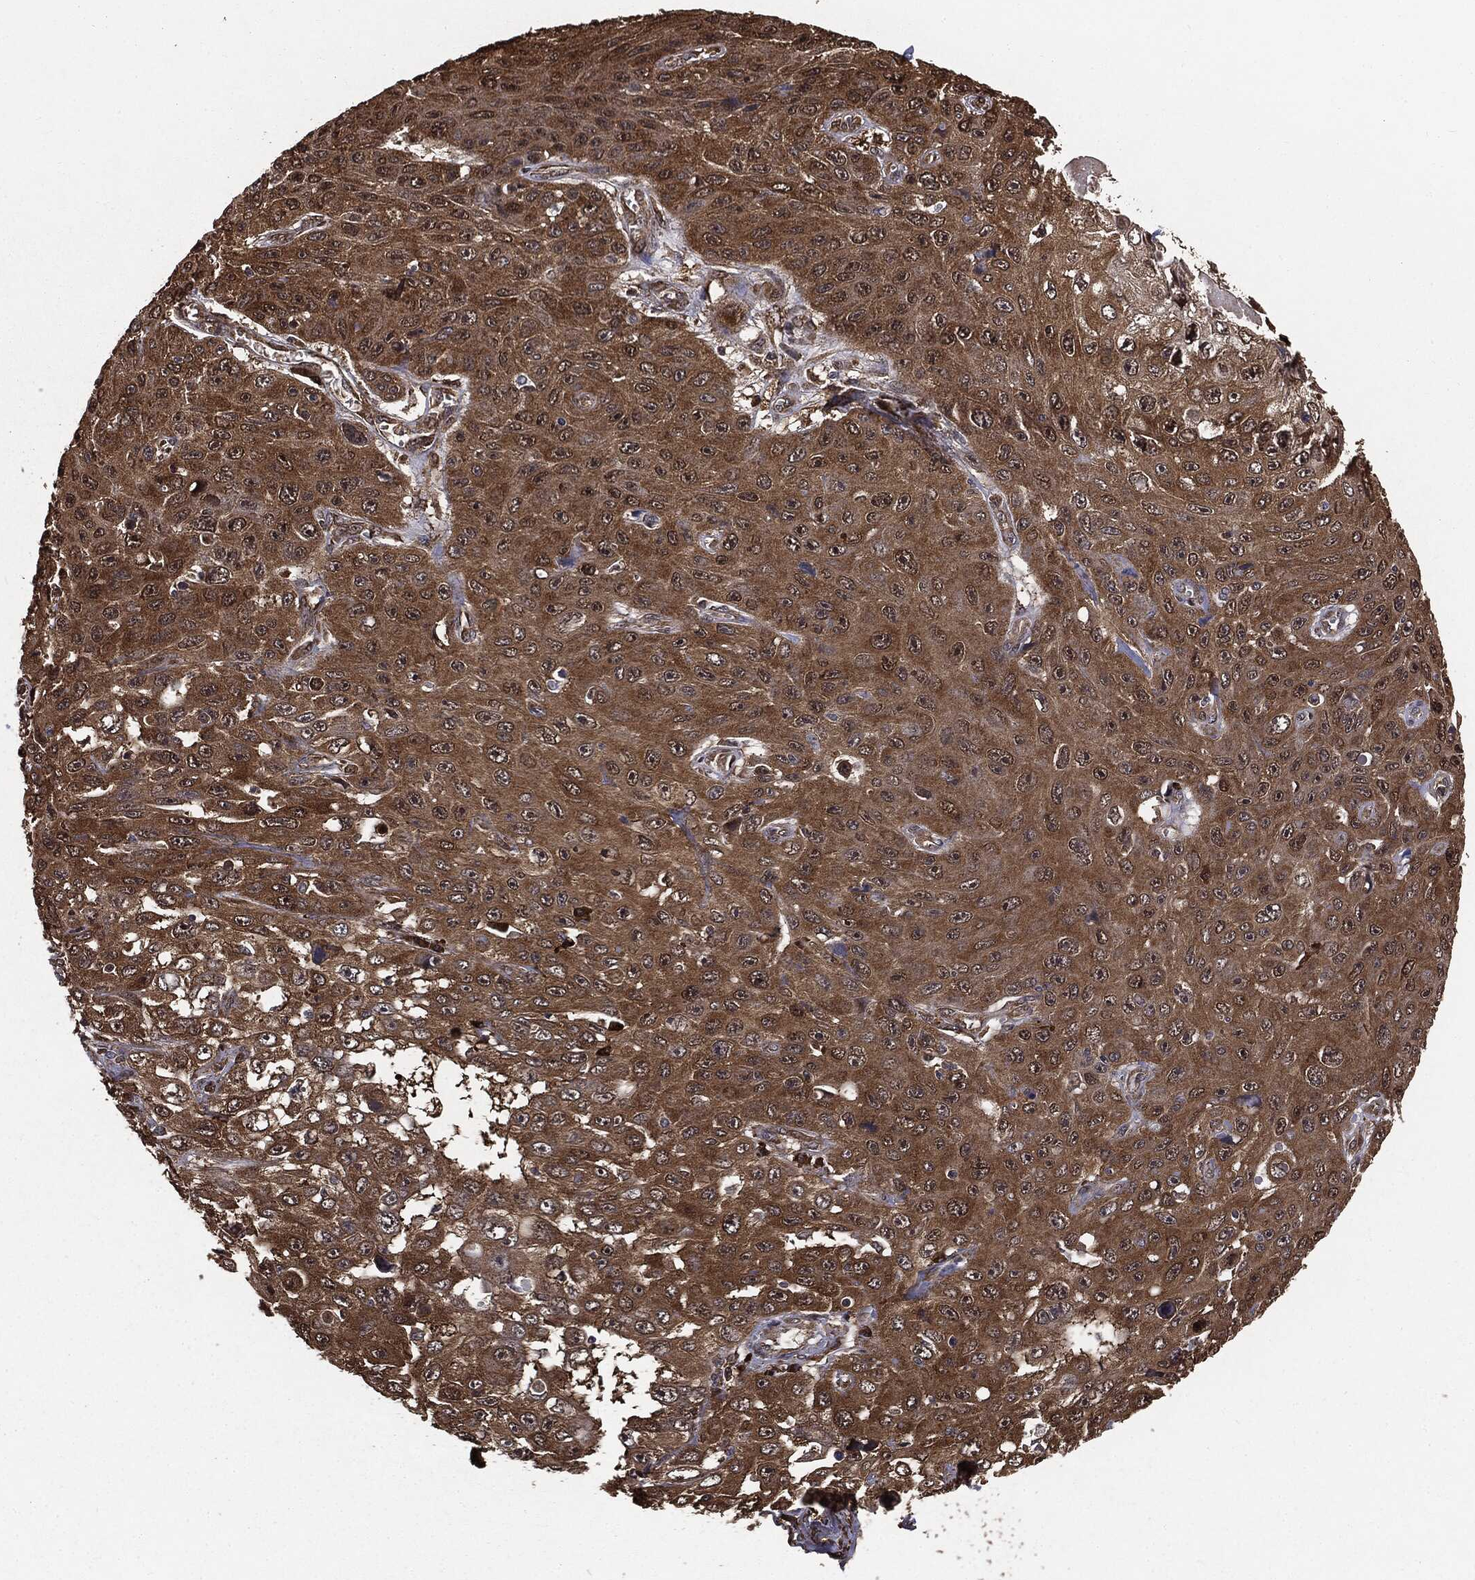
{"staining": {"intensity": "moderate", "quantity": ">75%", "location": "cytoplasmic/membranous"}, "tissue": "skin cancer", "cell_type": "Tumor cells", "image_type": "cancer", "snomed": [{"axis": "morphology", "description": "Squamous cell carcinoma, NOS"}, {"axis": "topography", "description": "Skin"}], "caption": "Immunohistochemistry histopathology image of human skin squamous cell carcinoma stained for a protein (brown), which shows medium levels of moderate cytoplasmic/membranous positivity in about >75% of tumor cells.", "gene": "NME1", "patient": {"sex": "male", "age": 82}}